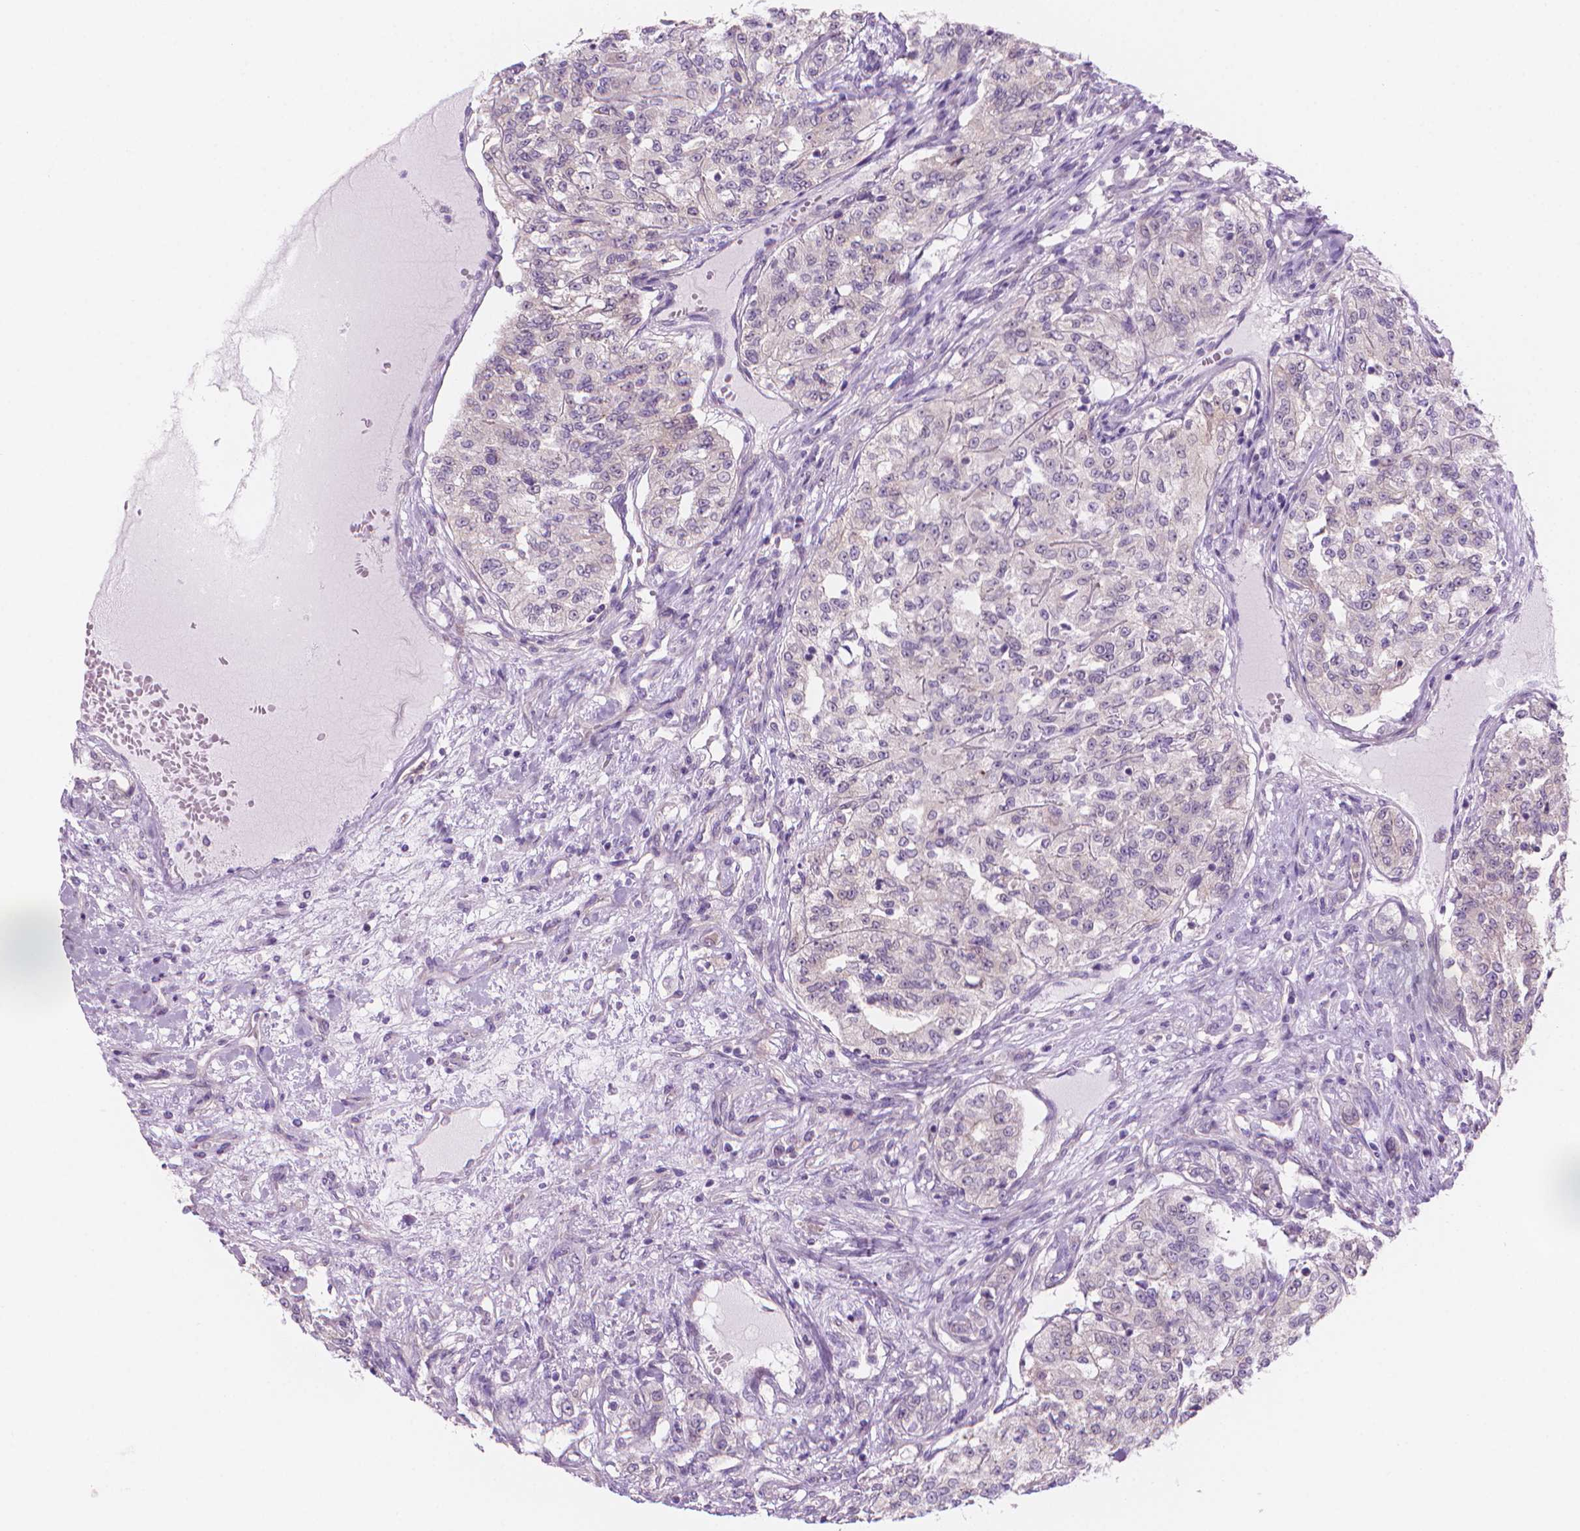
{"staining": {"intensity": "negative", "quantity": "none", "location": "none"}, "tissue": "renal cancer", "cell_type": "Tumor cells", "image_type": "cancer", "snomed": [{"axis": "morphology", "description": "Adenocarcinoma, NOS"}, {"axis": "topography", "description": "Kidney"}], "caption": "Immunohistochemistry photomicrograph of neoplastic tissue: human renal cancer stained with DAB (3,3'-diaminobenzidine) displays no significant protein positivity in tumor cells.", "gene": "ENSG00000187186", "patient": {"sex": "female", "age": 63}}